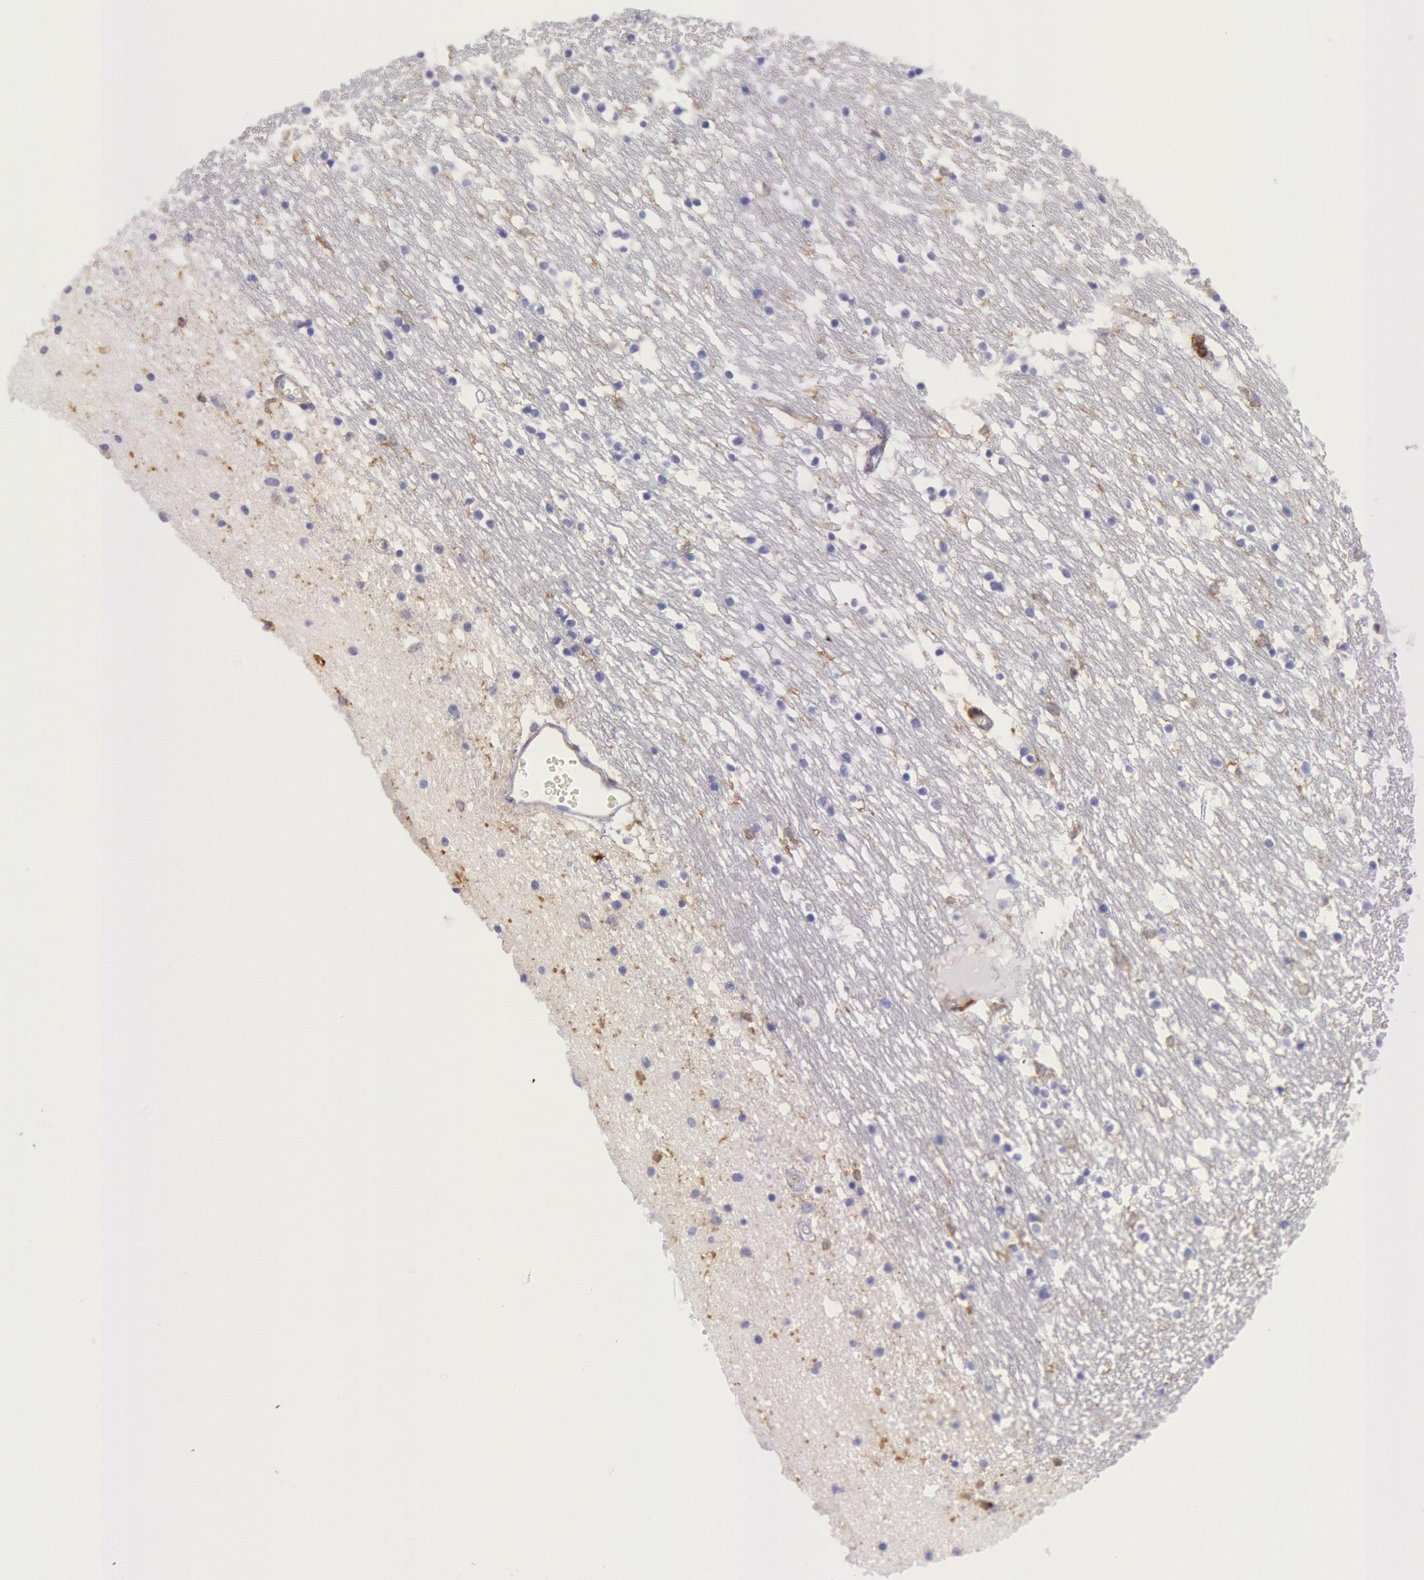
{"staining": {"intensity": "moderate", "quantity": "<25%", "location": "cytoplasmic/membranous"}, "tissue": "caudate", "cell_type": "Glial cells", "image_type": "normal", "snomed": [{"axis": "morphology", "description": "Normal tissue, NOS"}, {"axis": "topography", "description": "Lateral ventricle wall"}], "caption": "Caudate stained with immunohistochemistry (IHC) displays moderate cytoplasmic/membranous staining in approximately <25% of glial cells.", "gene": "LYN", "patient": {"sex": "male", "age": 45}}